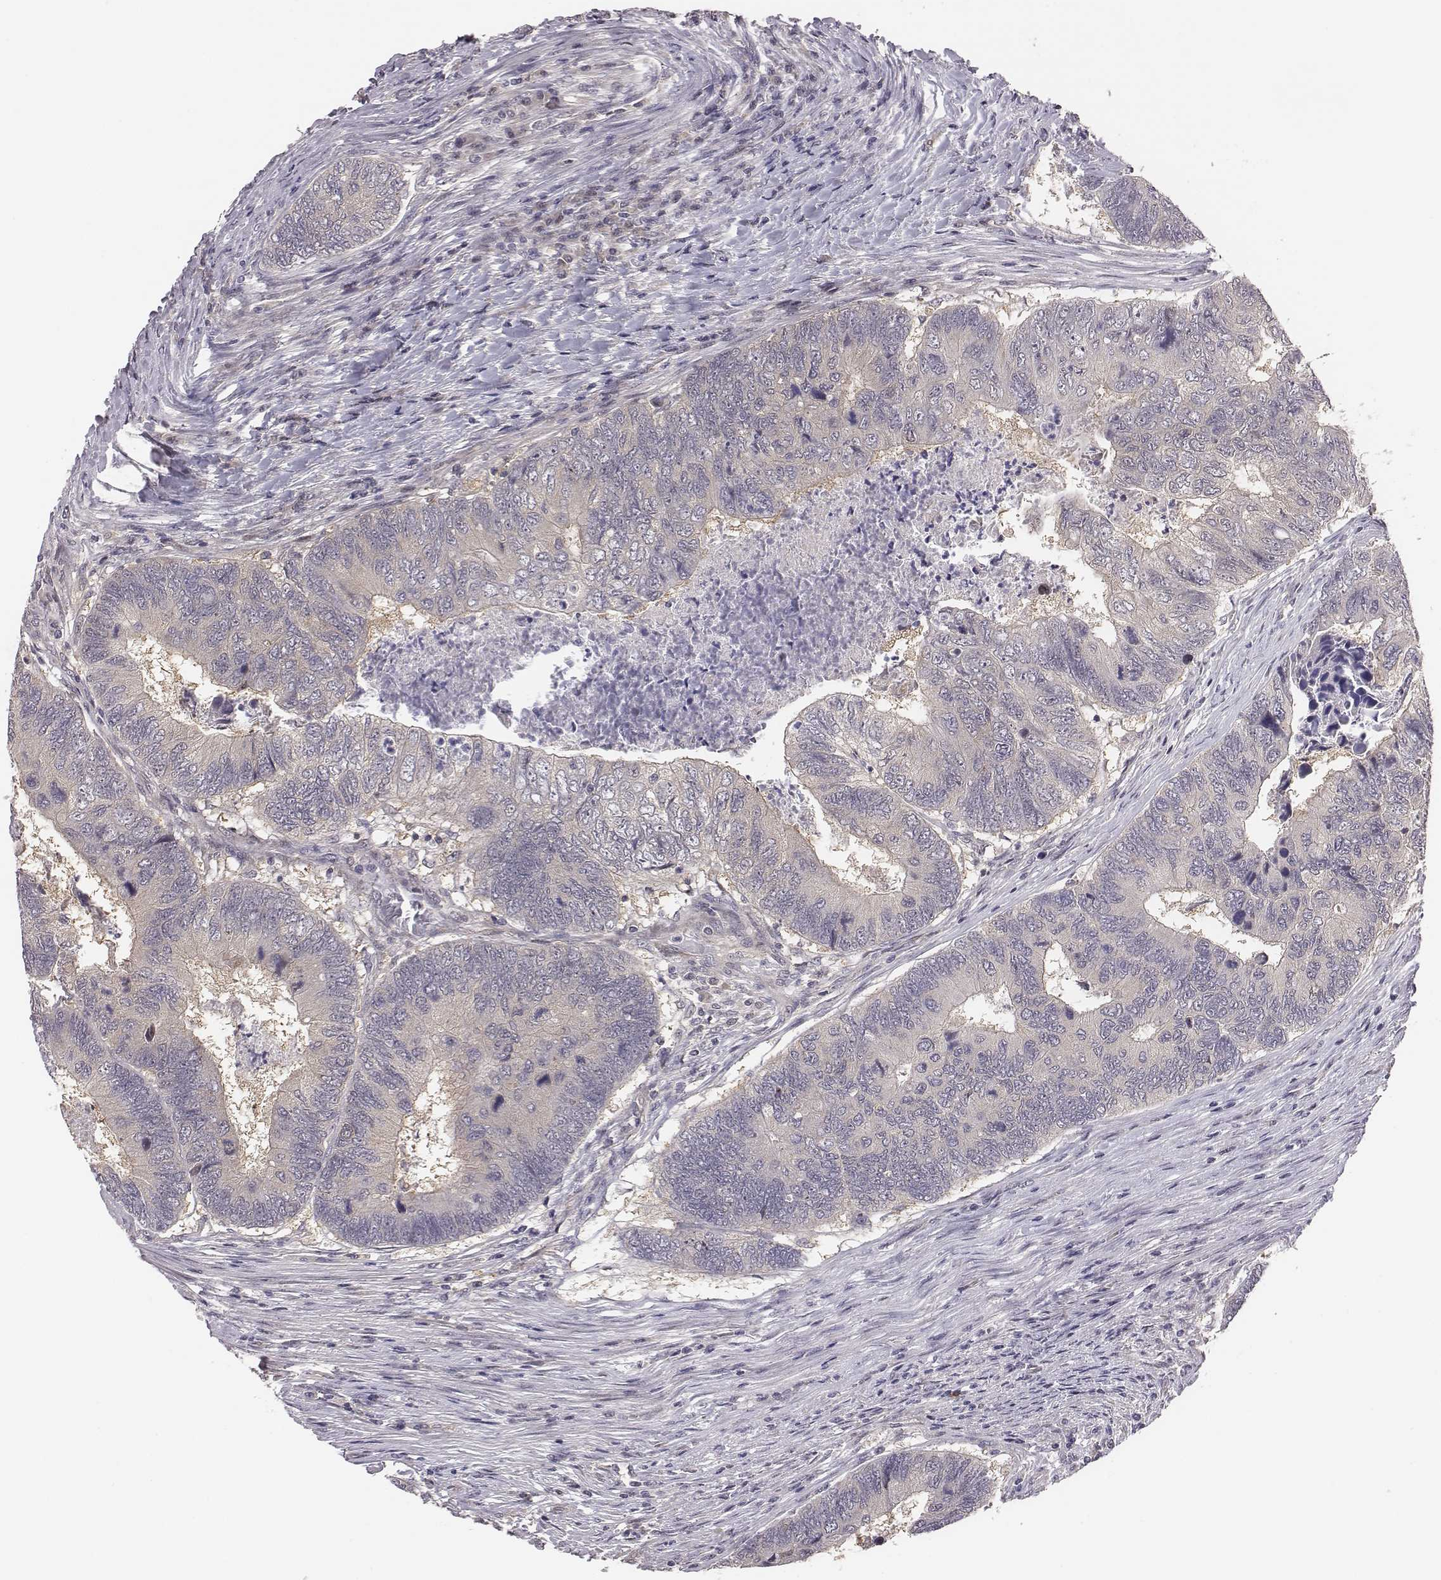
{"staining": {"intensity": "negative", "quantity": "none", "location": "none"}, "tissue": "colorectal cancer", "cell_type": "Tumor cells", "image_type": "cancer", "snomed": [{"axis": "morphology", "description": "Adenocarcinoma, NOS"}, {"axis": "topography", "description": "Colon"}], "caption": "Colorectal adenocarcinoma stained for a protein using IHC reveals no staining tumor cells.", "gene": "SMURF2", "patient": {"sex": "female", "age": 67}}